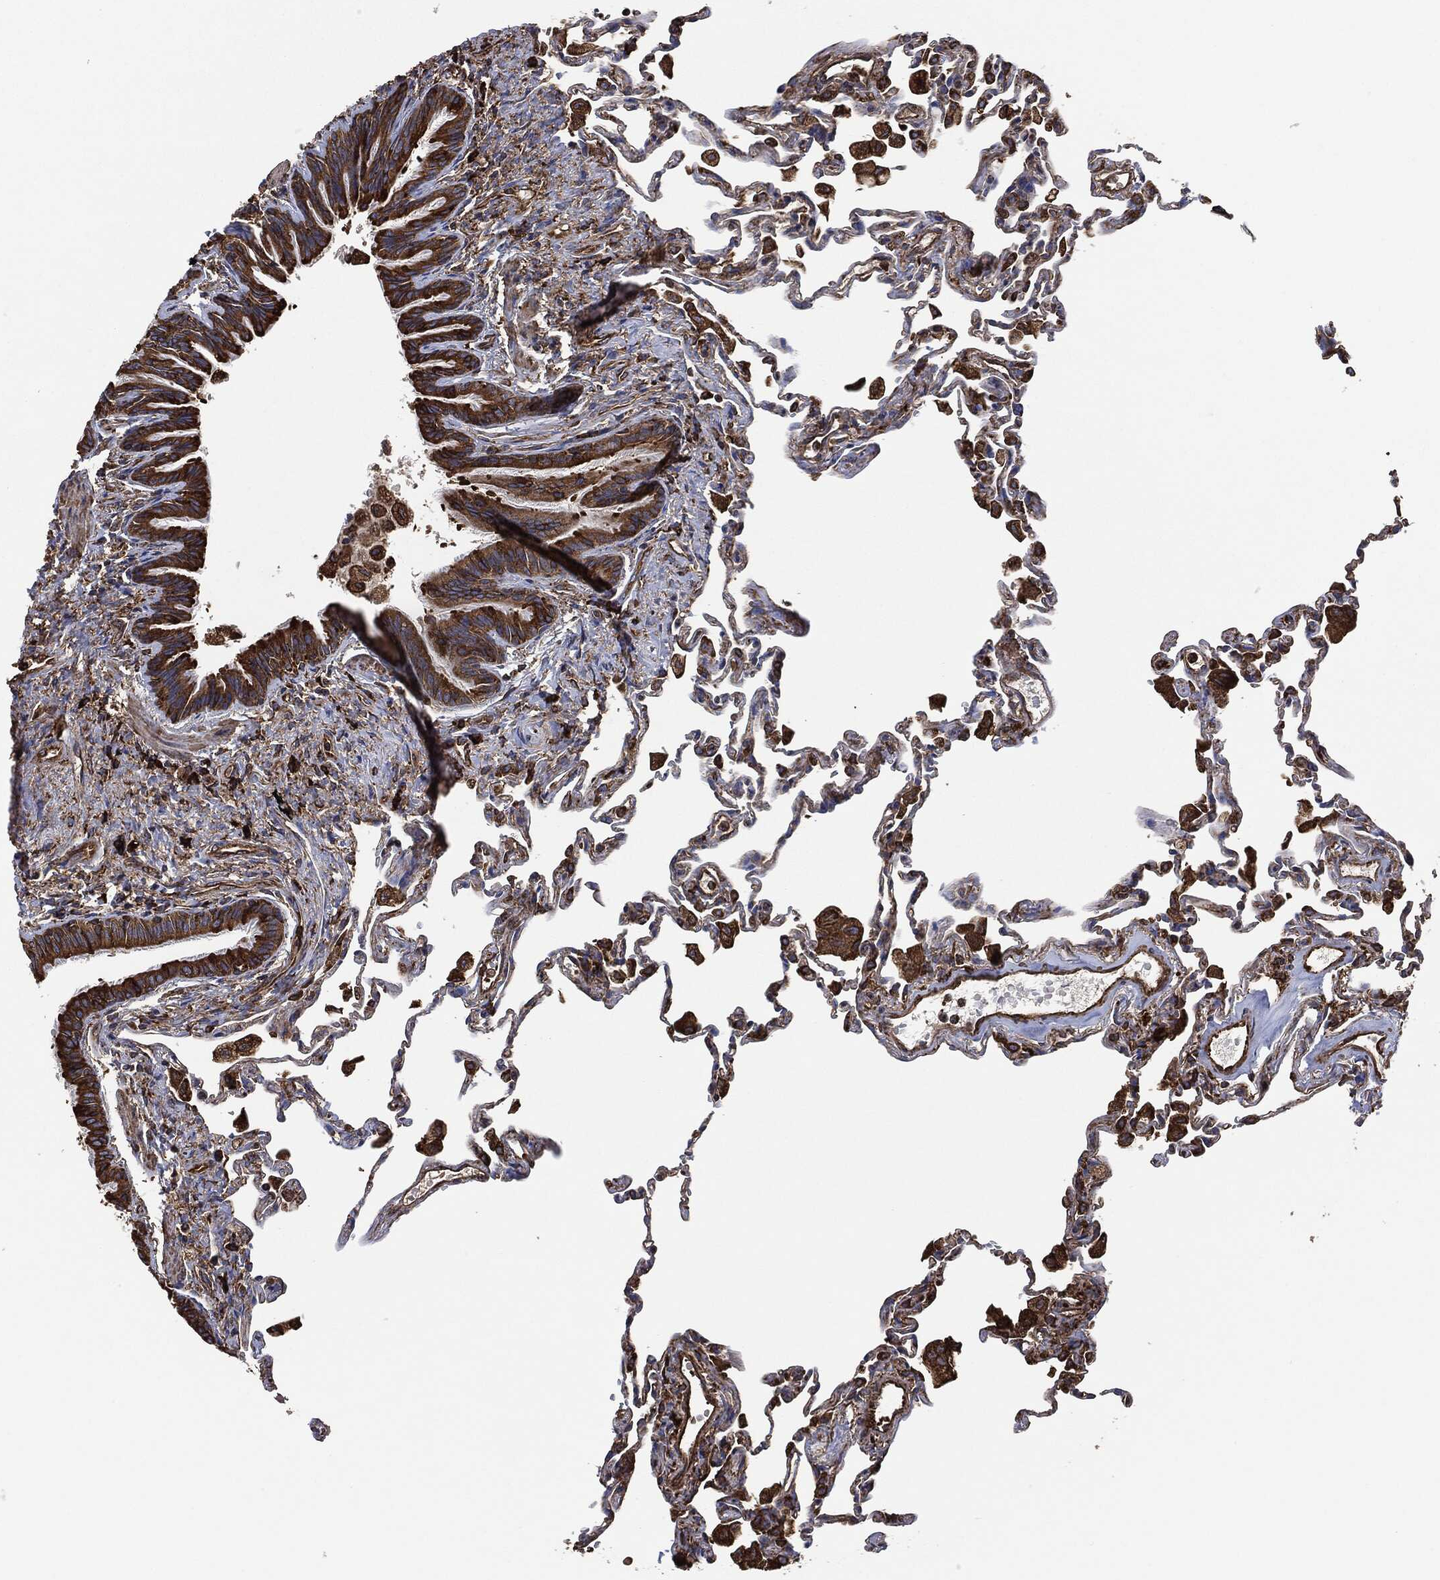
{"staining": {"intensity": "moderate", "quantity": "25%-75%", "location": "cytoplasmic/membranous"}, "tissue": "lung", "cell_type": "Alveolar cells", "image_type": "normal", "snomed": [{"axis": "morphology", "description": "Normal tissue, NOS"}, {"axis": "topography", "description": "Lung"}], "caption": "Lung was stained to show a protein in brown. There is medium levels of moderate cytoplasmic/membranous expression in about 25%-75% of alveolar cells. The staining was performed using DAB to visualize the protein expression in brown, while the nuclei were stained in blue with hematoxylin (Magnification: 20x).", "gene": "AMFR", "patient": {"sex": "female", "age": 57}}